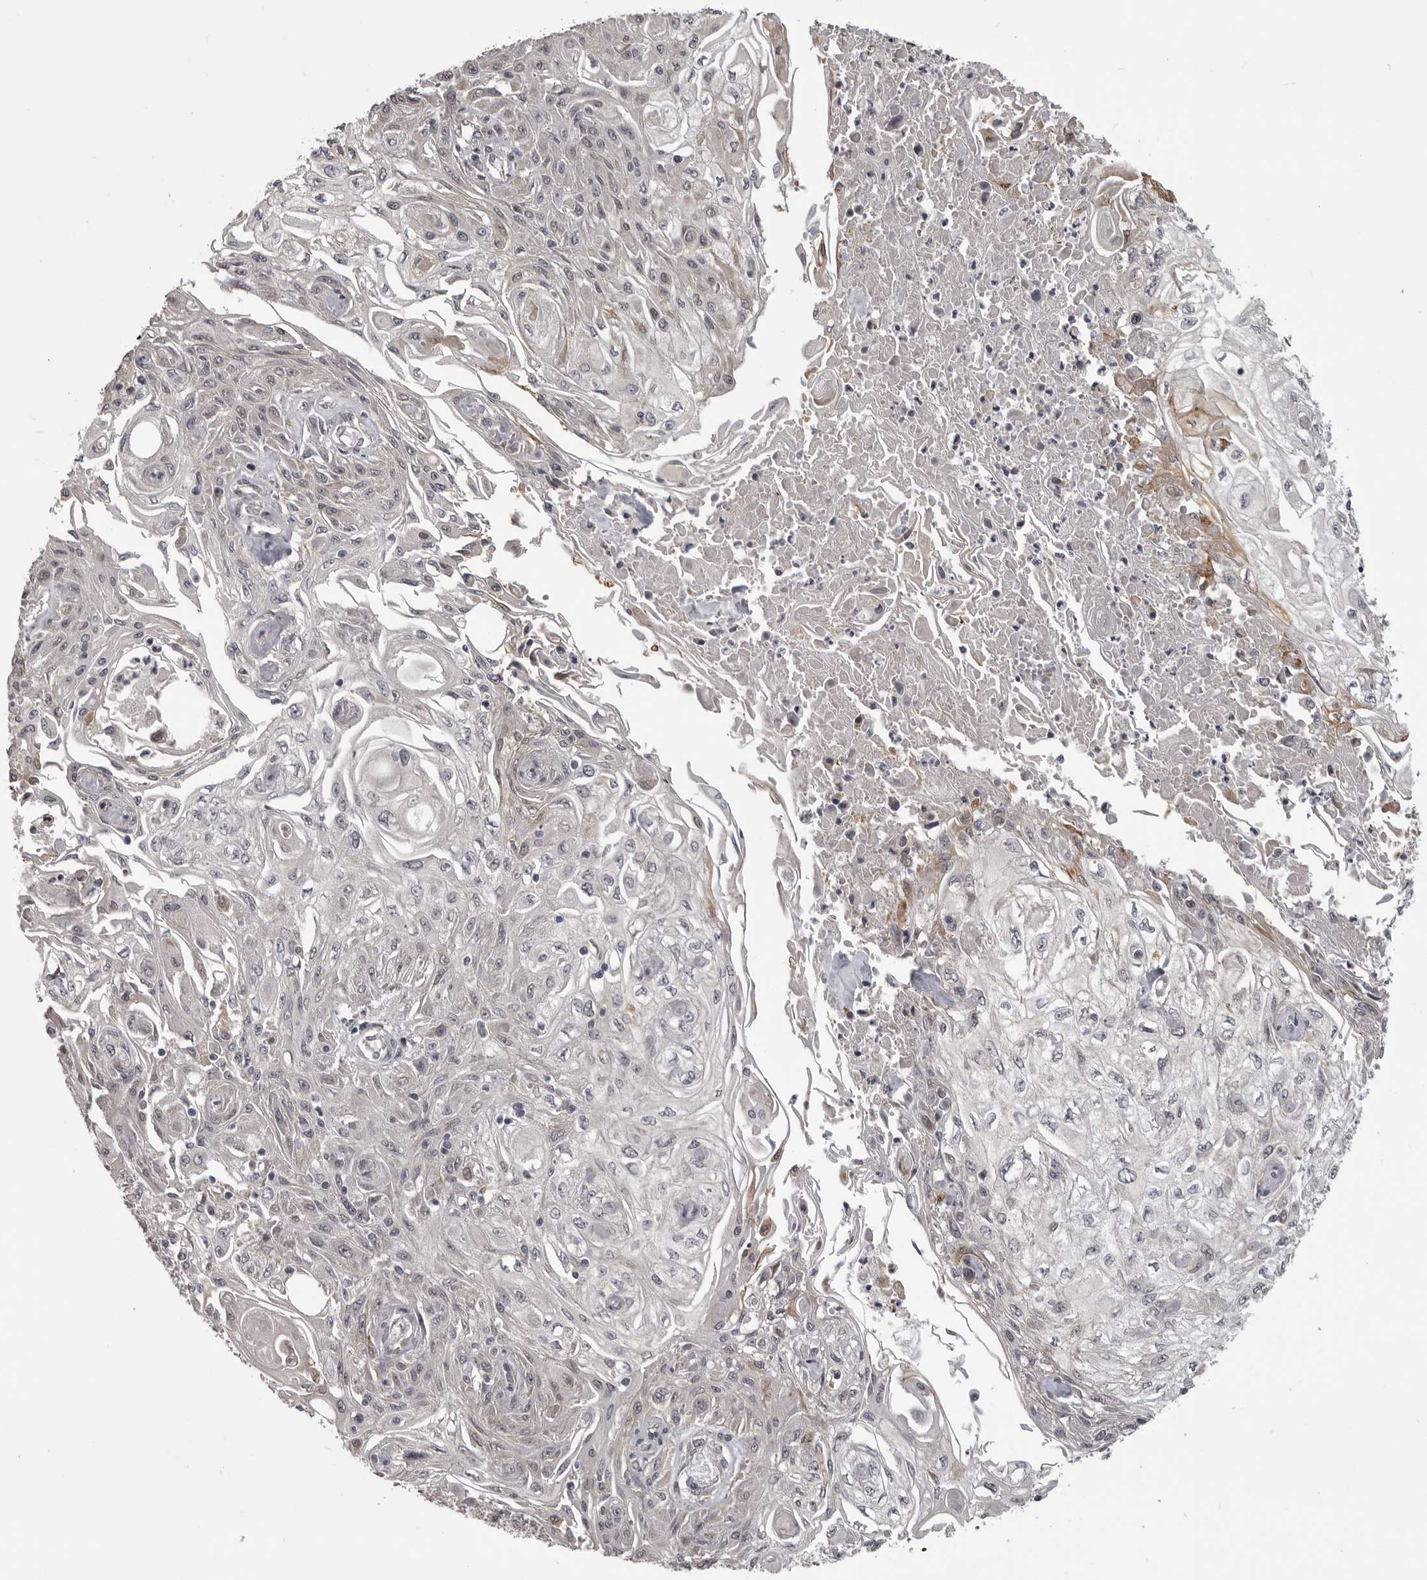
{"staining": {"intensity": "negative", "quantity": "none", "location": "none"}, "tissue": "skin cancer", "cell_type": "Tumor cells", "image_type": "cancer", "snomed": [{"axis": "morphology", "description": "Squamous cell carcinoma, NOS"}, {"axis": "morphology", "description": "Squamous cell carcinoma, metastatic, NOS"}, {"axis": "topography", "description": "Skin"}, {"axis": "topography", "description": "Lymph node"}], "caption": "Tumor cells show no significant positivity in skin metastatic squamous cell carcinoma.", "gene": "SNX16", "patient": {"sex": "male", "age": 75}}